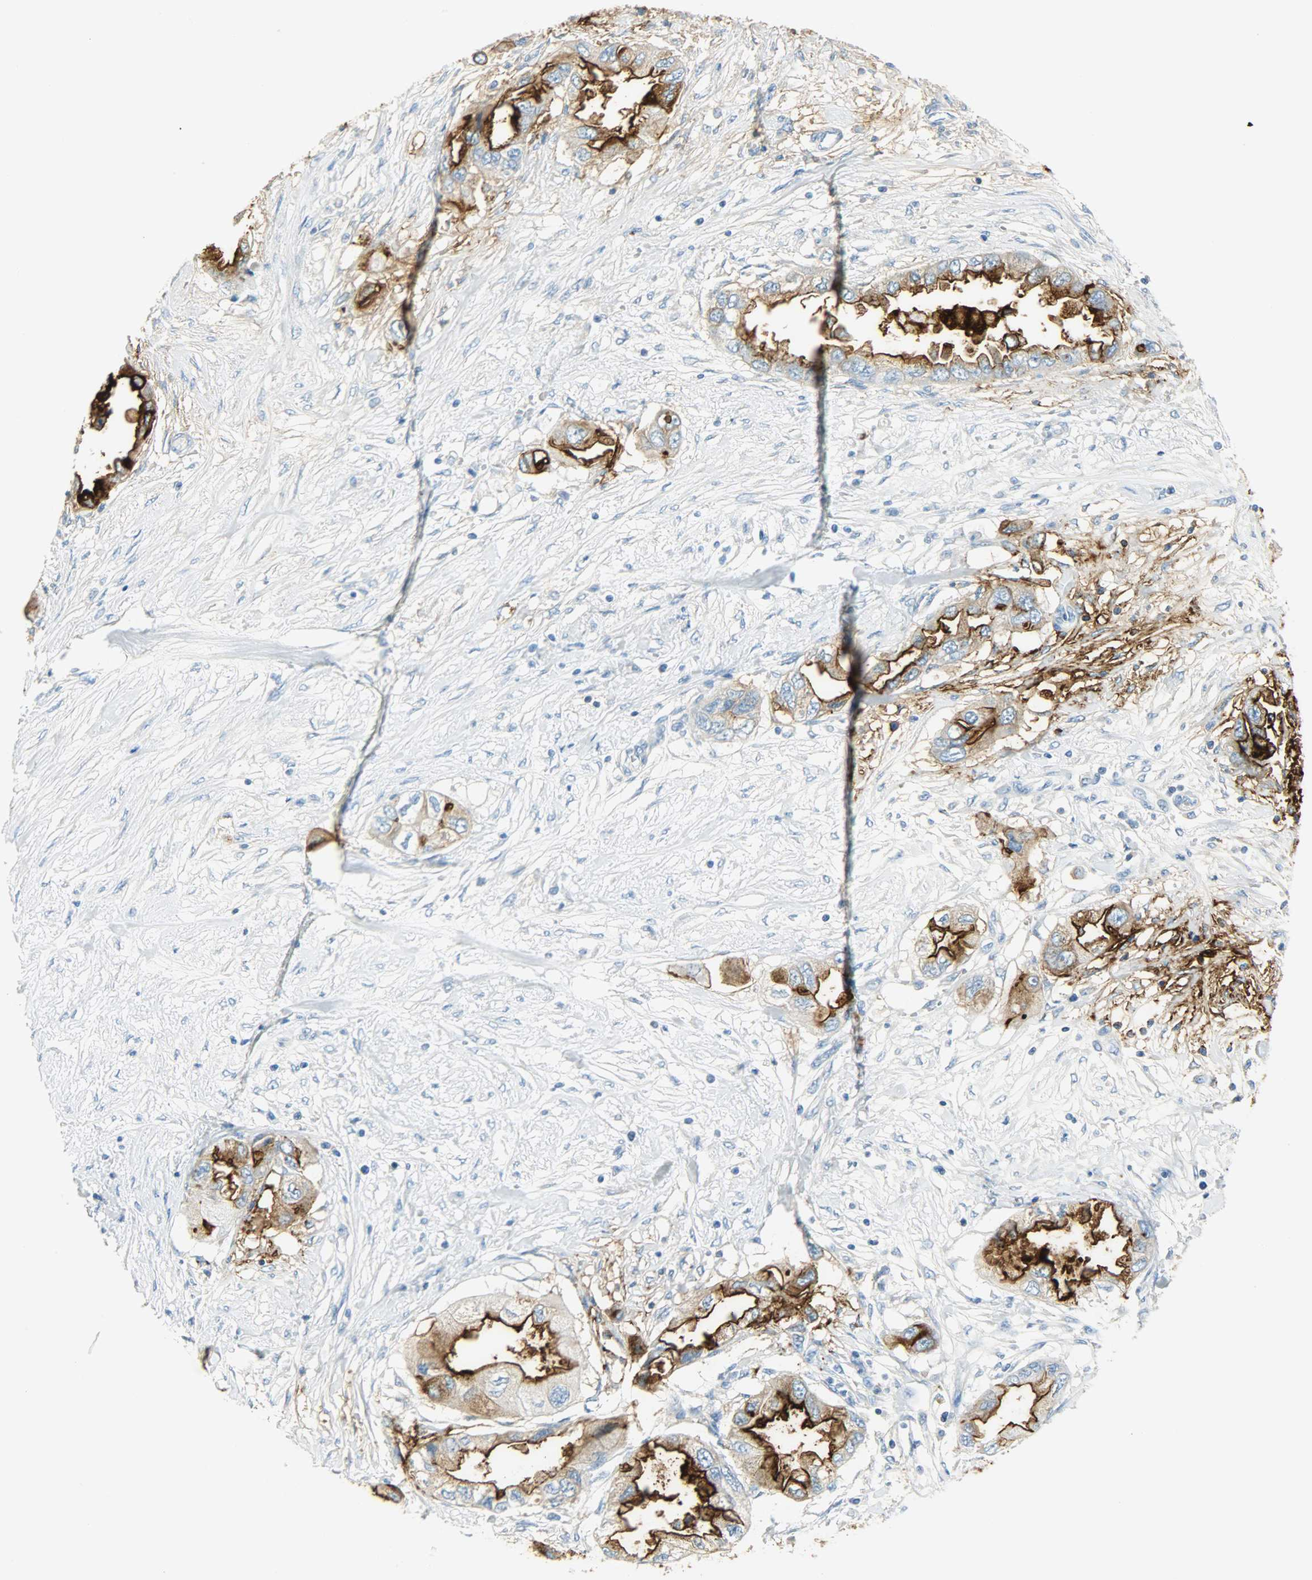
{"staining": {"intensity": "strong", "quantity": ">75%", "location": "cytoplasmic/membranous"}, "tissue": "endometrial cancer", "cell_type": "Tumor cells", "image_type": "cancer", "snomed": [{"axis": "morphology", "description": "Adenocarcinoma, NOS"}, {"axis": "topography", "description": "Endometrium"}], "caption": "Strong cytoplasmic/membranous protein expression is identified in about >75% of tumor cells in adenocarcinoma (endometrial). Using DAB (3,3'-diaminobenzidine) (brown) and hematoxylin (blue) stains, captured at high magnification using brightfield microscopy.", "gene": "PROM1", "patient": {"sex": "female", "age": 67}}